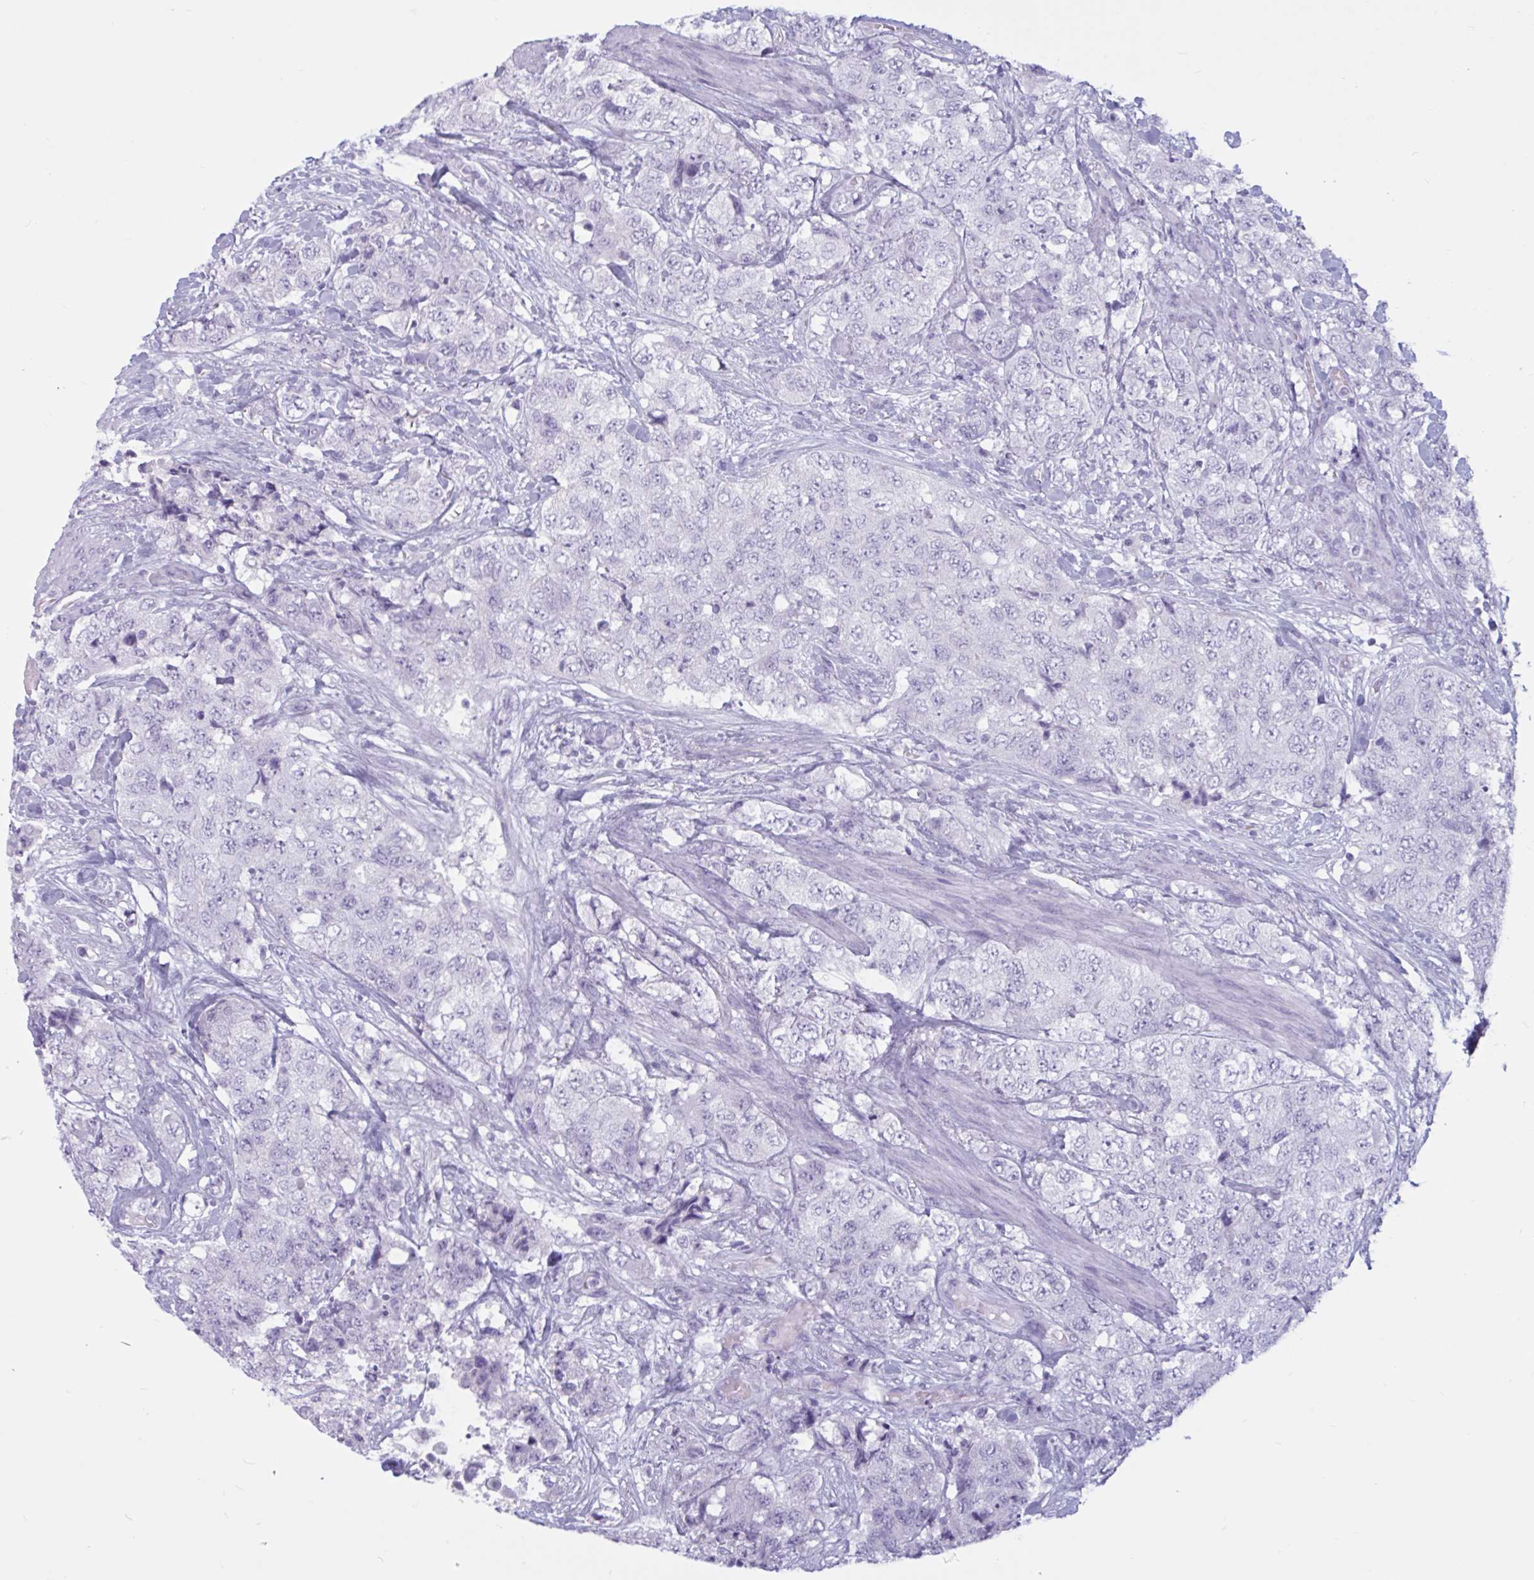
{"staining": {"intensity": "negative", "quantity": "none", "location": "none"}, "tissue": "urothelial cancer", "cell_type": "Tumor cells", "image_type": "cancer", "snomed": [{"axis": "morphology", "description": "Urothelial carcinoma, High grade"}, {"axis": "topography", "description": "Urinary bladder"}], "caption": "Image shows no protein expression in tumor cells of urothelial cancer tissue.", "gene": "BBS10", "patient": {"sex": "female", "age": 78}}